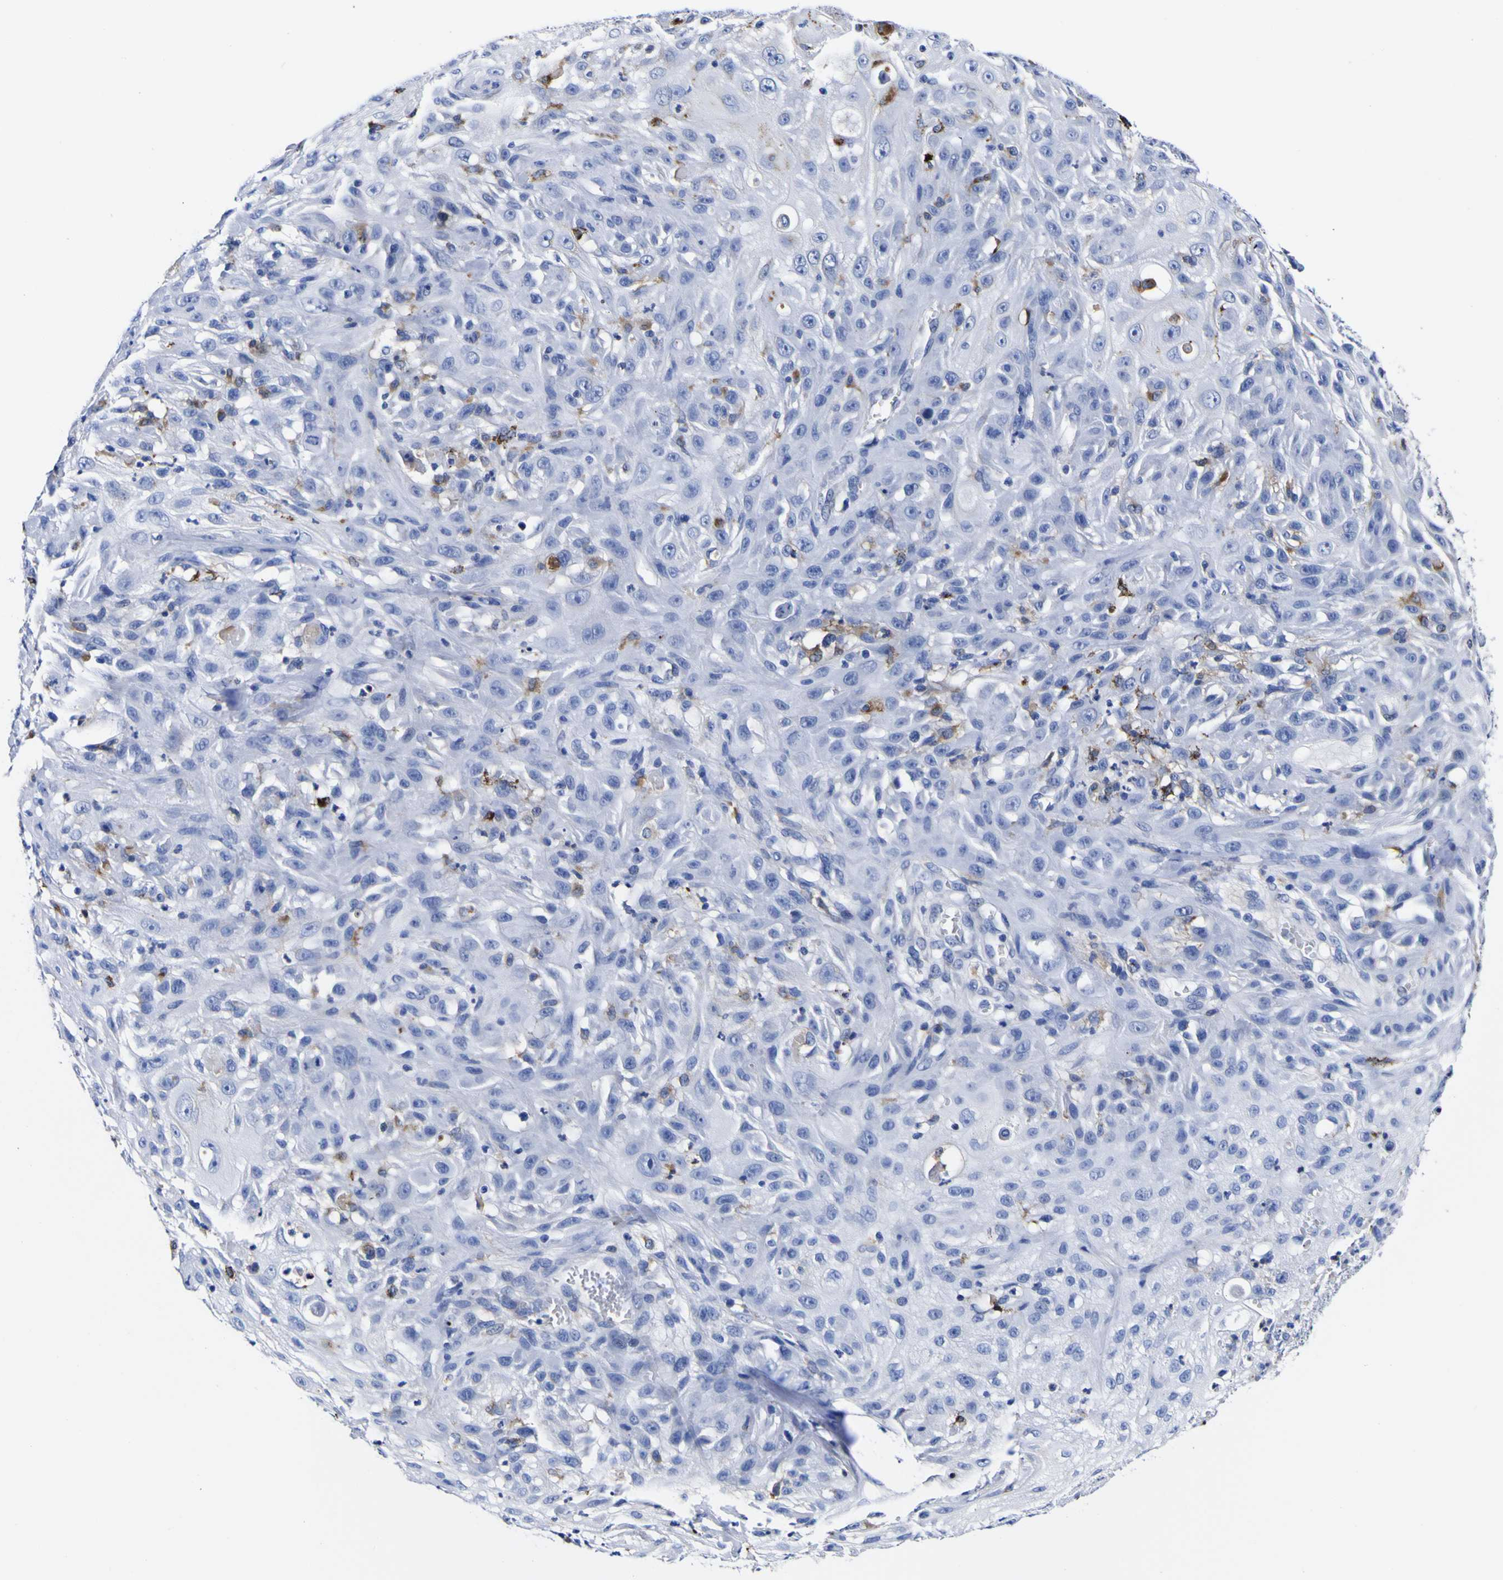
{"staining": {"intensity": "moderate", "quantity": "<25%", "location": "cytoplasmic/membranous"}, "tissue": "skin cancer", "cell_type": "Tumor cells", "image_type": "cancer", "snomed": [{"axis": "morphology", "description": "Squamous cell carcinoma, NOS"}, {"axis": "topography", "description": "Skin"}], "caption": "Immunohistochemistry (IHC) image of human squamous cell carcinoma (skin) stained for a protein (brown), which reveals low levels of moderate cytoplasmic/membranous staining in approximately <25% of tumor cells.", "gene": "HLA-DQA1", "patient": {"sex": "male", "age": 75}}